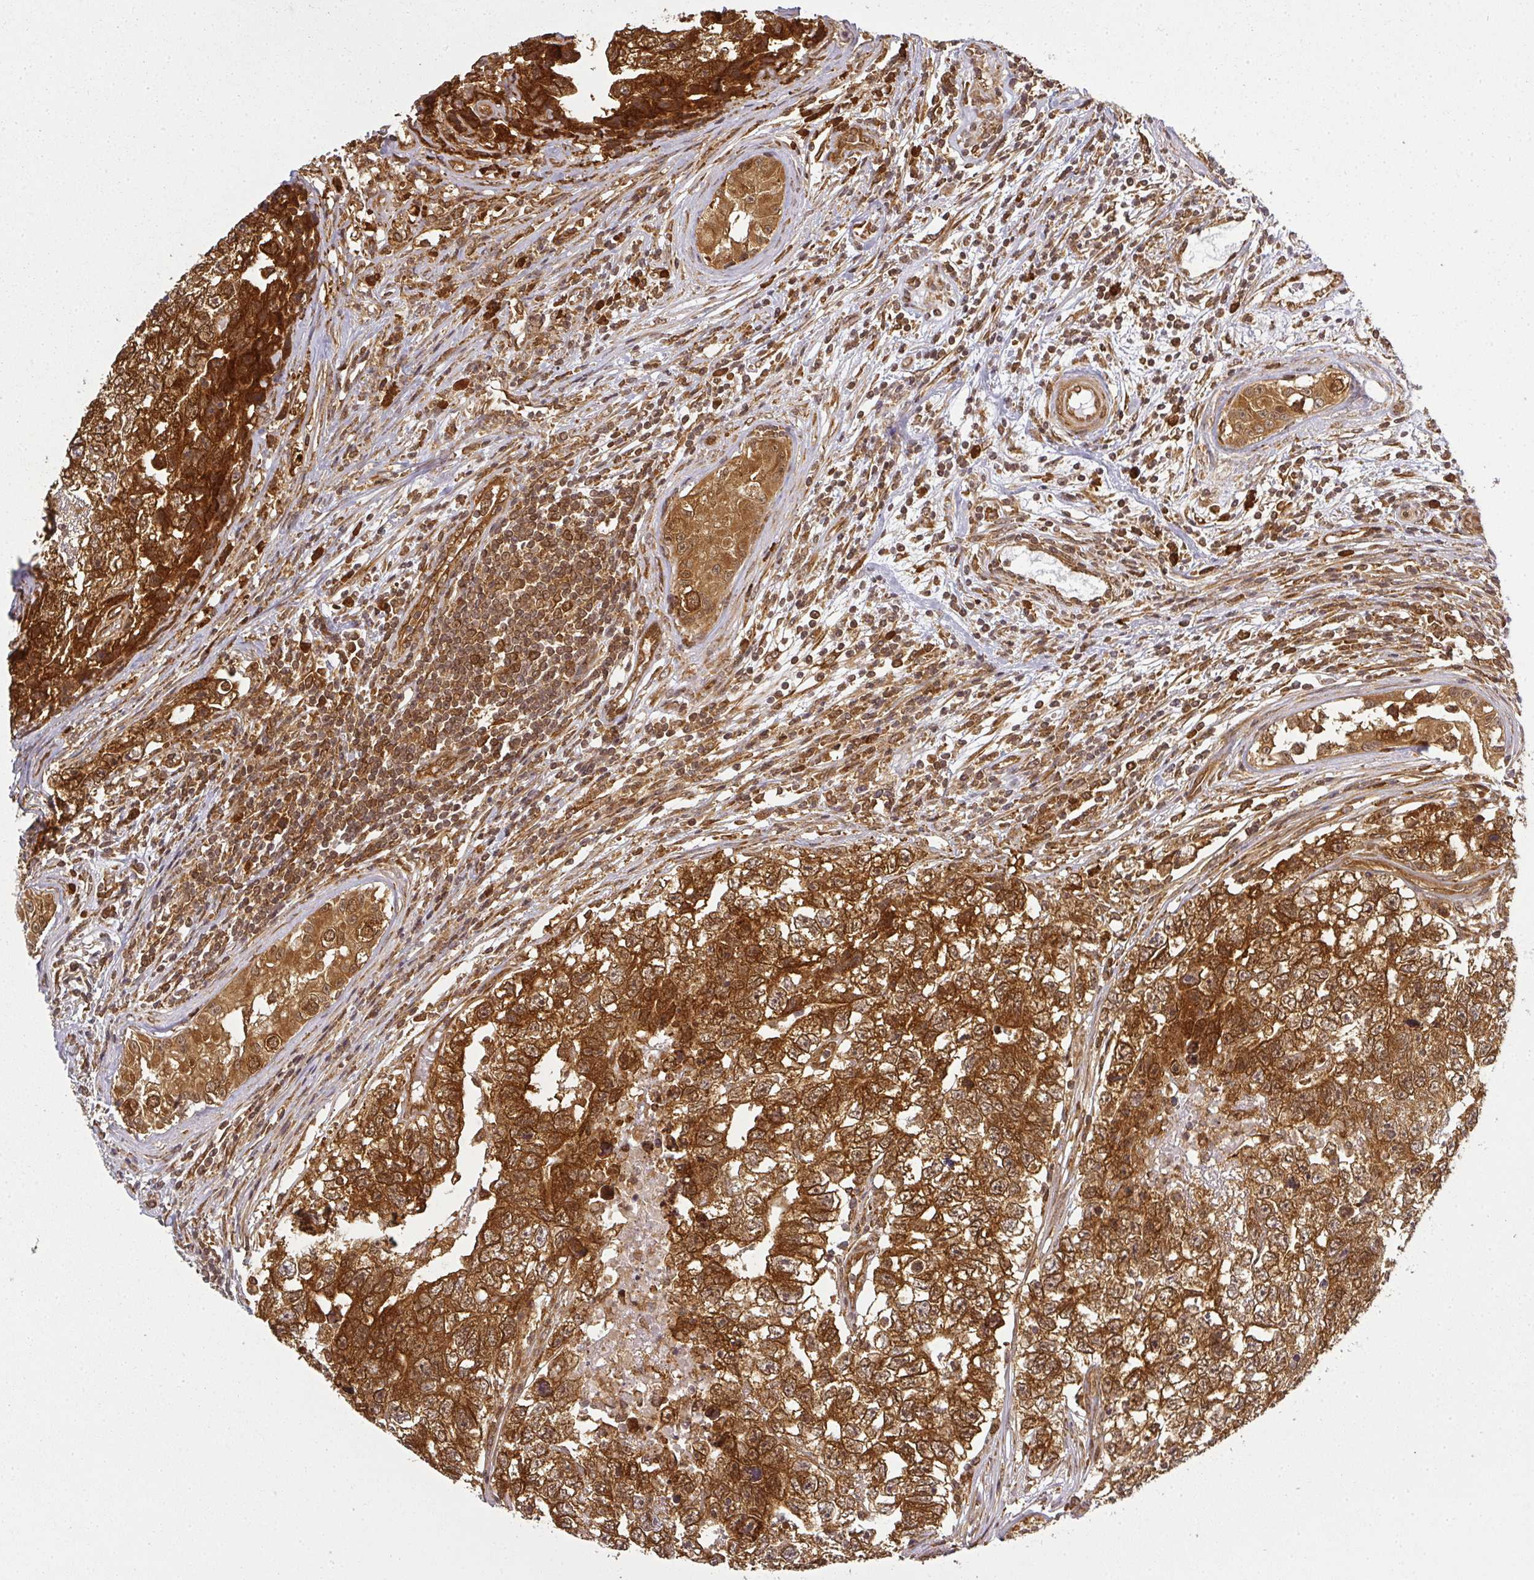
{"staining": {"intensity": "strong", "quantity": ">75%", "location": "cytoplasmic/membranous"}, "tissue": "testis cancer", "cell_type": "Tumor cells", "image_type": "cancer", "snomed": [{"axis": "morphology", "description": "Carcinoma, Embryonal, NOS"}, {"axis": "topography", "description": "Testis"}], "caption": "Embryonal carcinoma (testis) stained for a protein (brown) exhibits strong cytoplasmic/membranous positive positivity in approximately >75% of tumor cells.", "gene": "PPP6R3", "patient": {"sex": "male", "age": 22}}